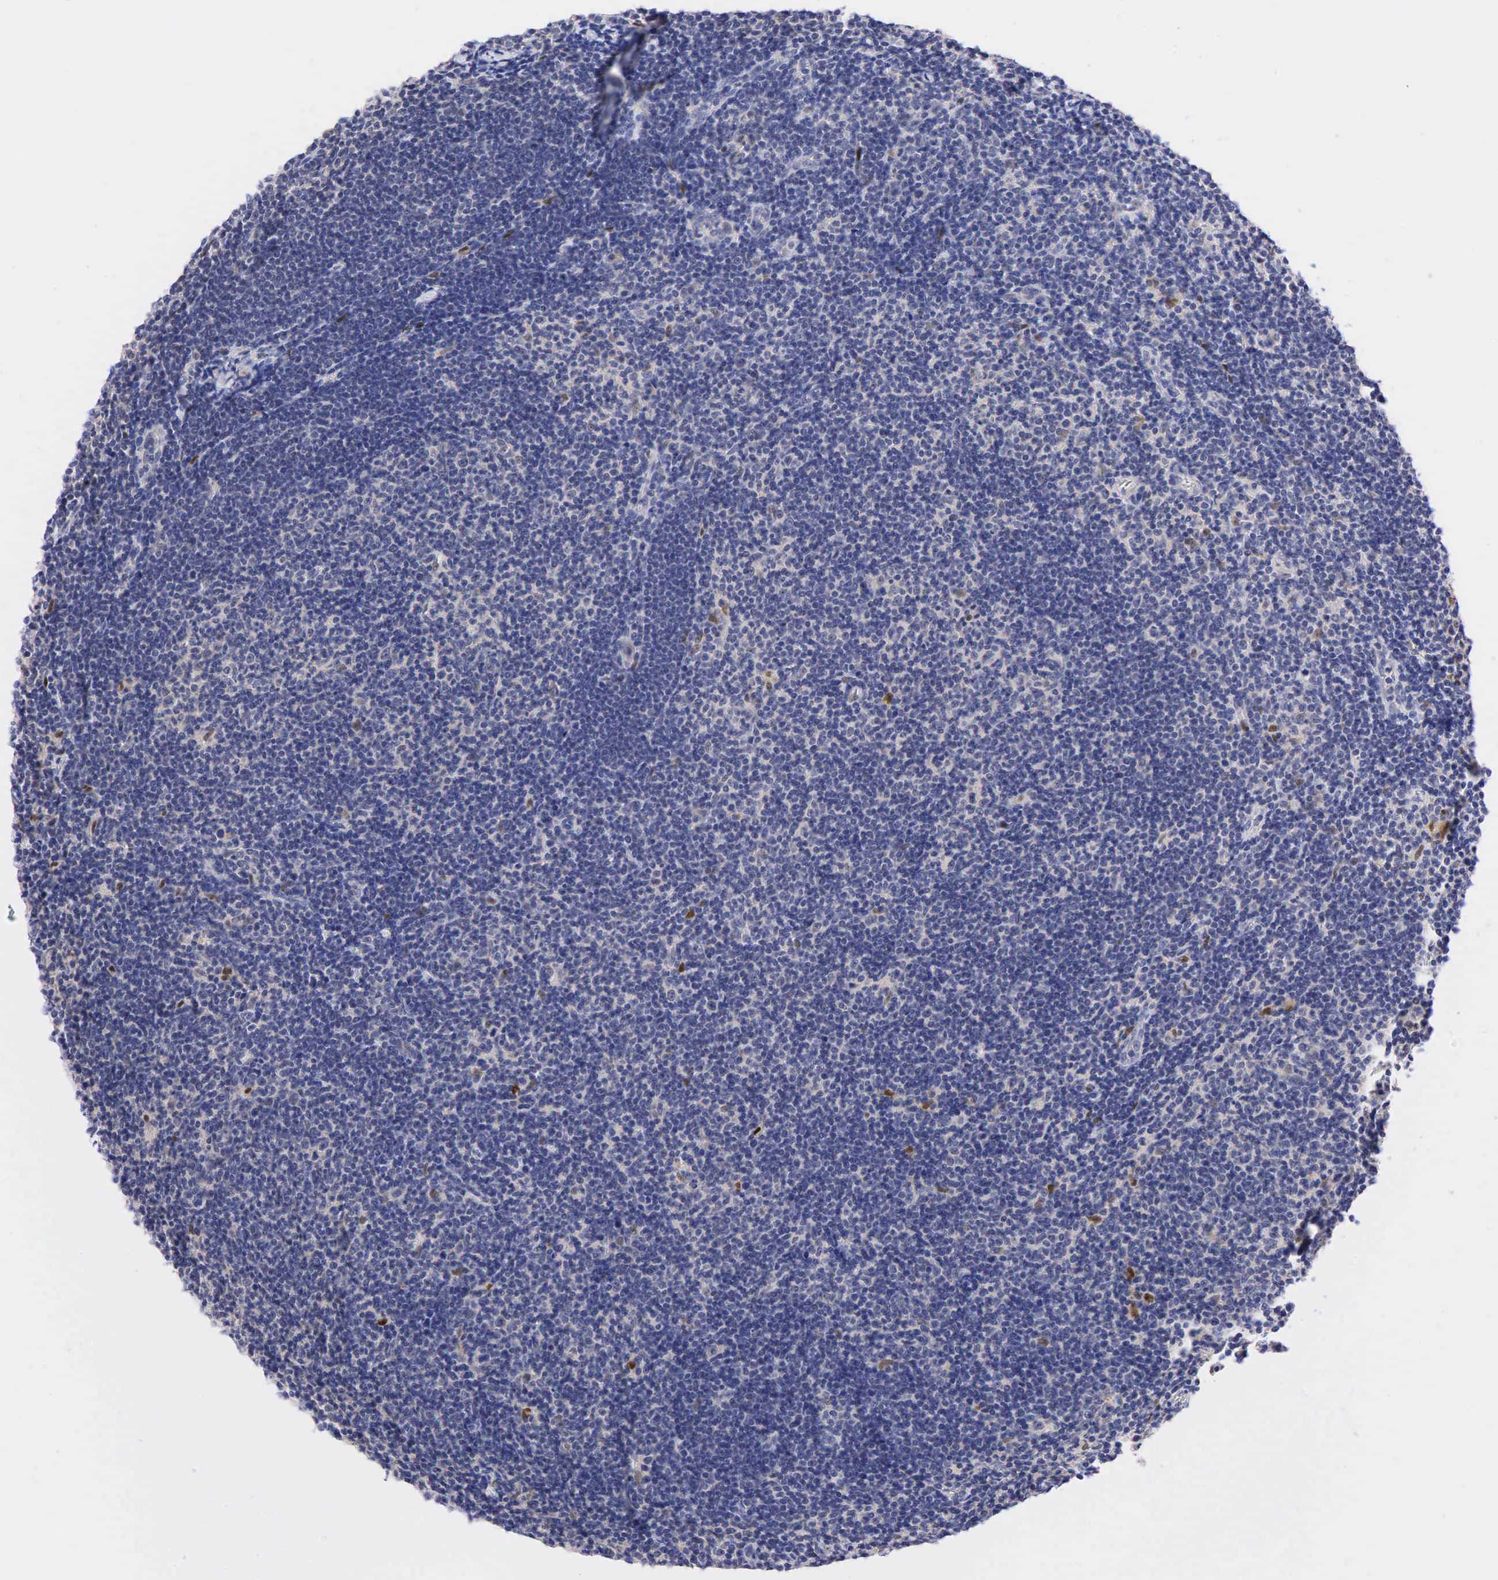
{"staining": {"intensity": "negative", "quantity": "none", "location": "none"}, "tissue": "lymphoma", "cell_type": "Tumor cells", "image_type": "cancer", "snomed": [{"axis": "morphology", "description": "Malignant lymphoma, non-Hodgkin's type, Low grade"}, {"axis": "topography", "description": "Lymph node"}], "caption": "Lymphoma was stained to show a protein in brown. There is no significant expression in tumor cells.", "gene": "CCND1", "patient": {"sex": "male", "age": 49}}